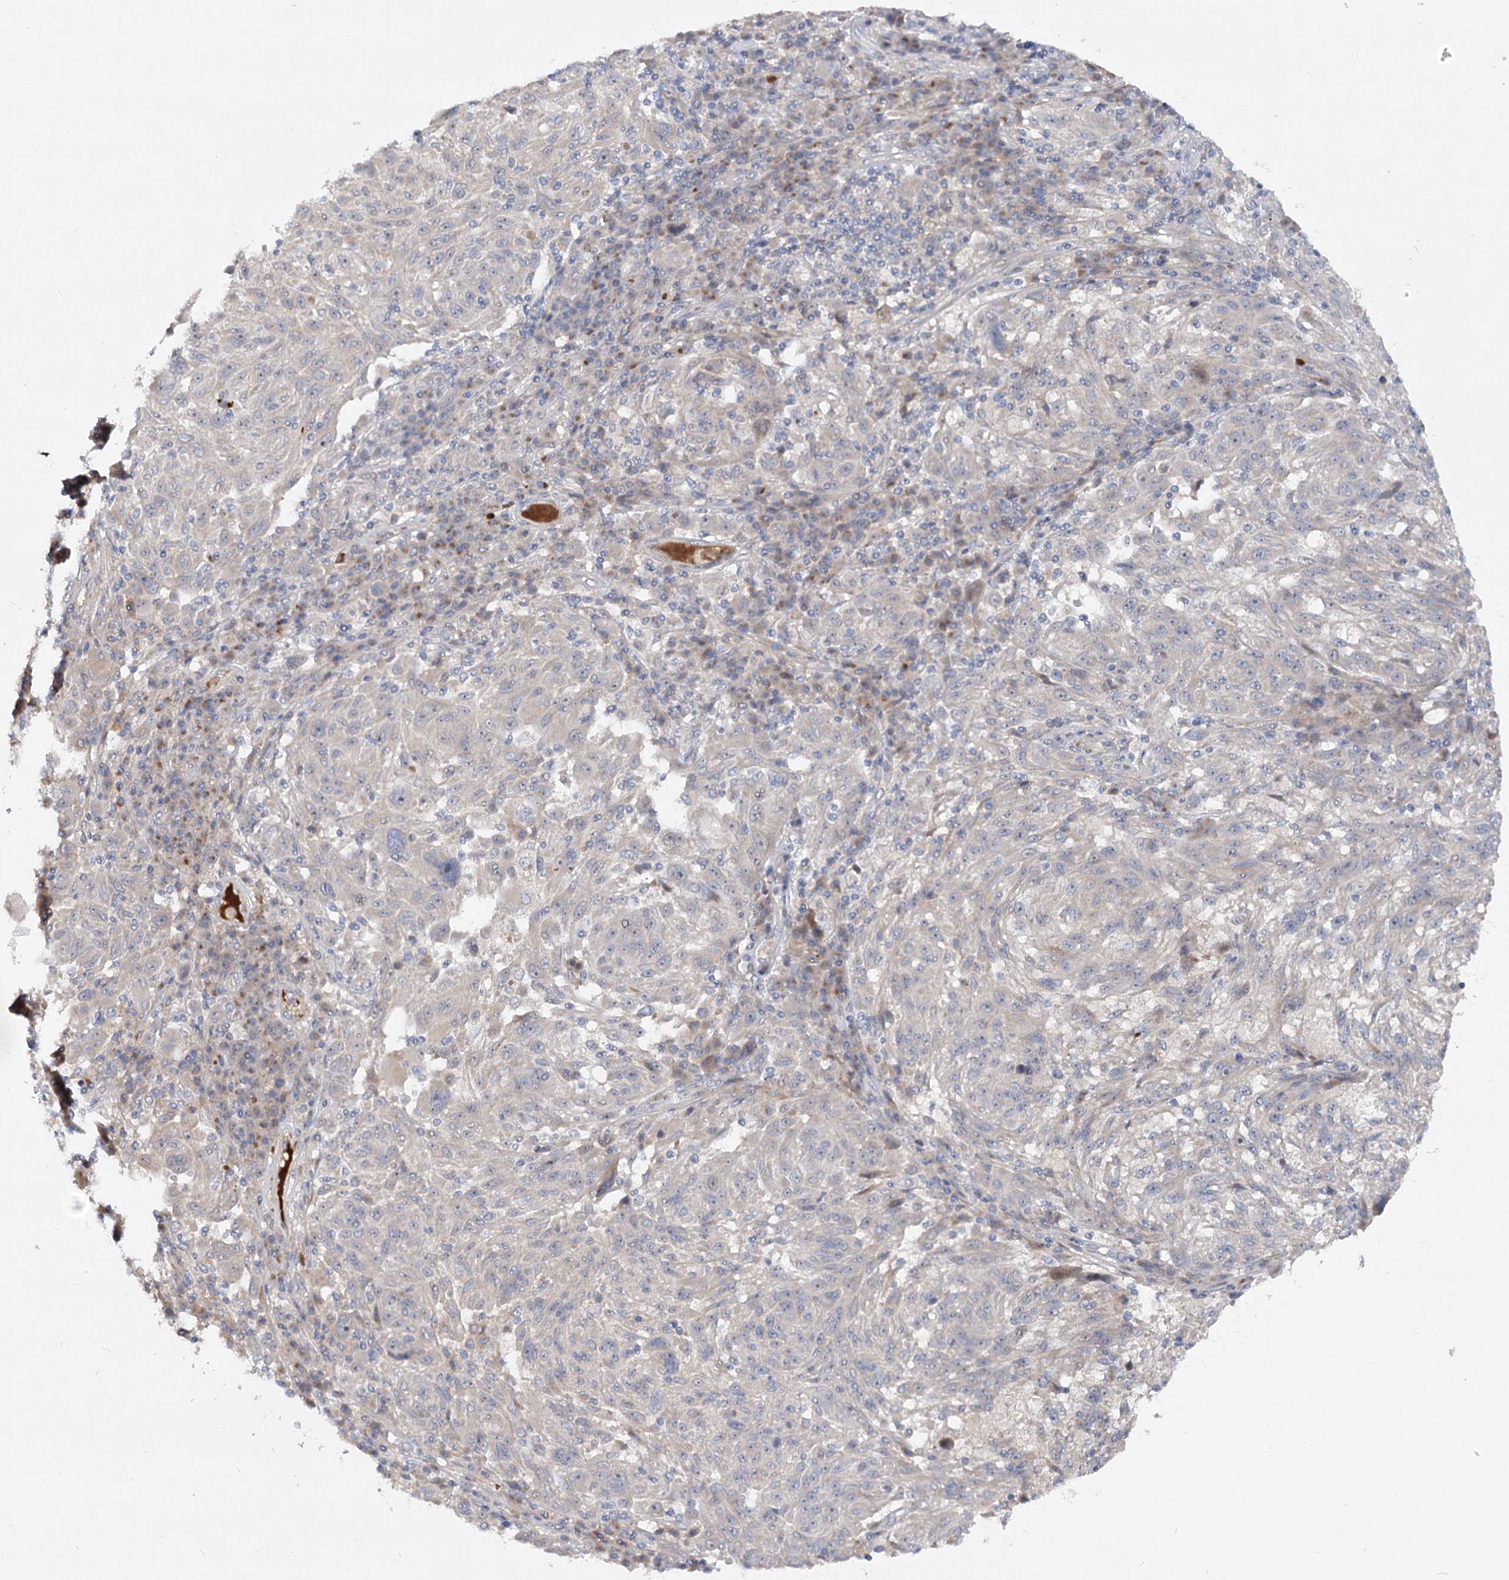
{"staining": {"intensity": "negative", "quantity": "none", "location": "none"}, "tissue": "melanoma", "cell_type": "Tumor cells", "image_type": "cancer", "snomed": [{"axis": "morphology", "description": "Malignant melanoma, NOS"}, {"axis": "topography", "description": "Skin"}], "caption": "Immunohistochemistry photomicrograph of neoplastic tissue: human malignant melanoma stained with DAB reveals no significant protein staining in tumor cells.", "gene": "FGF19", "patient": {"sex": "male", "age": 53}}